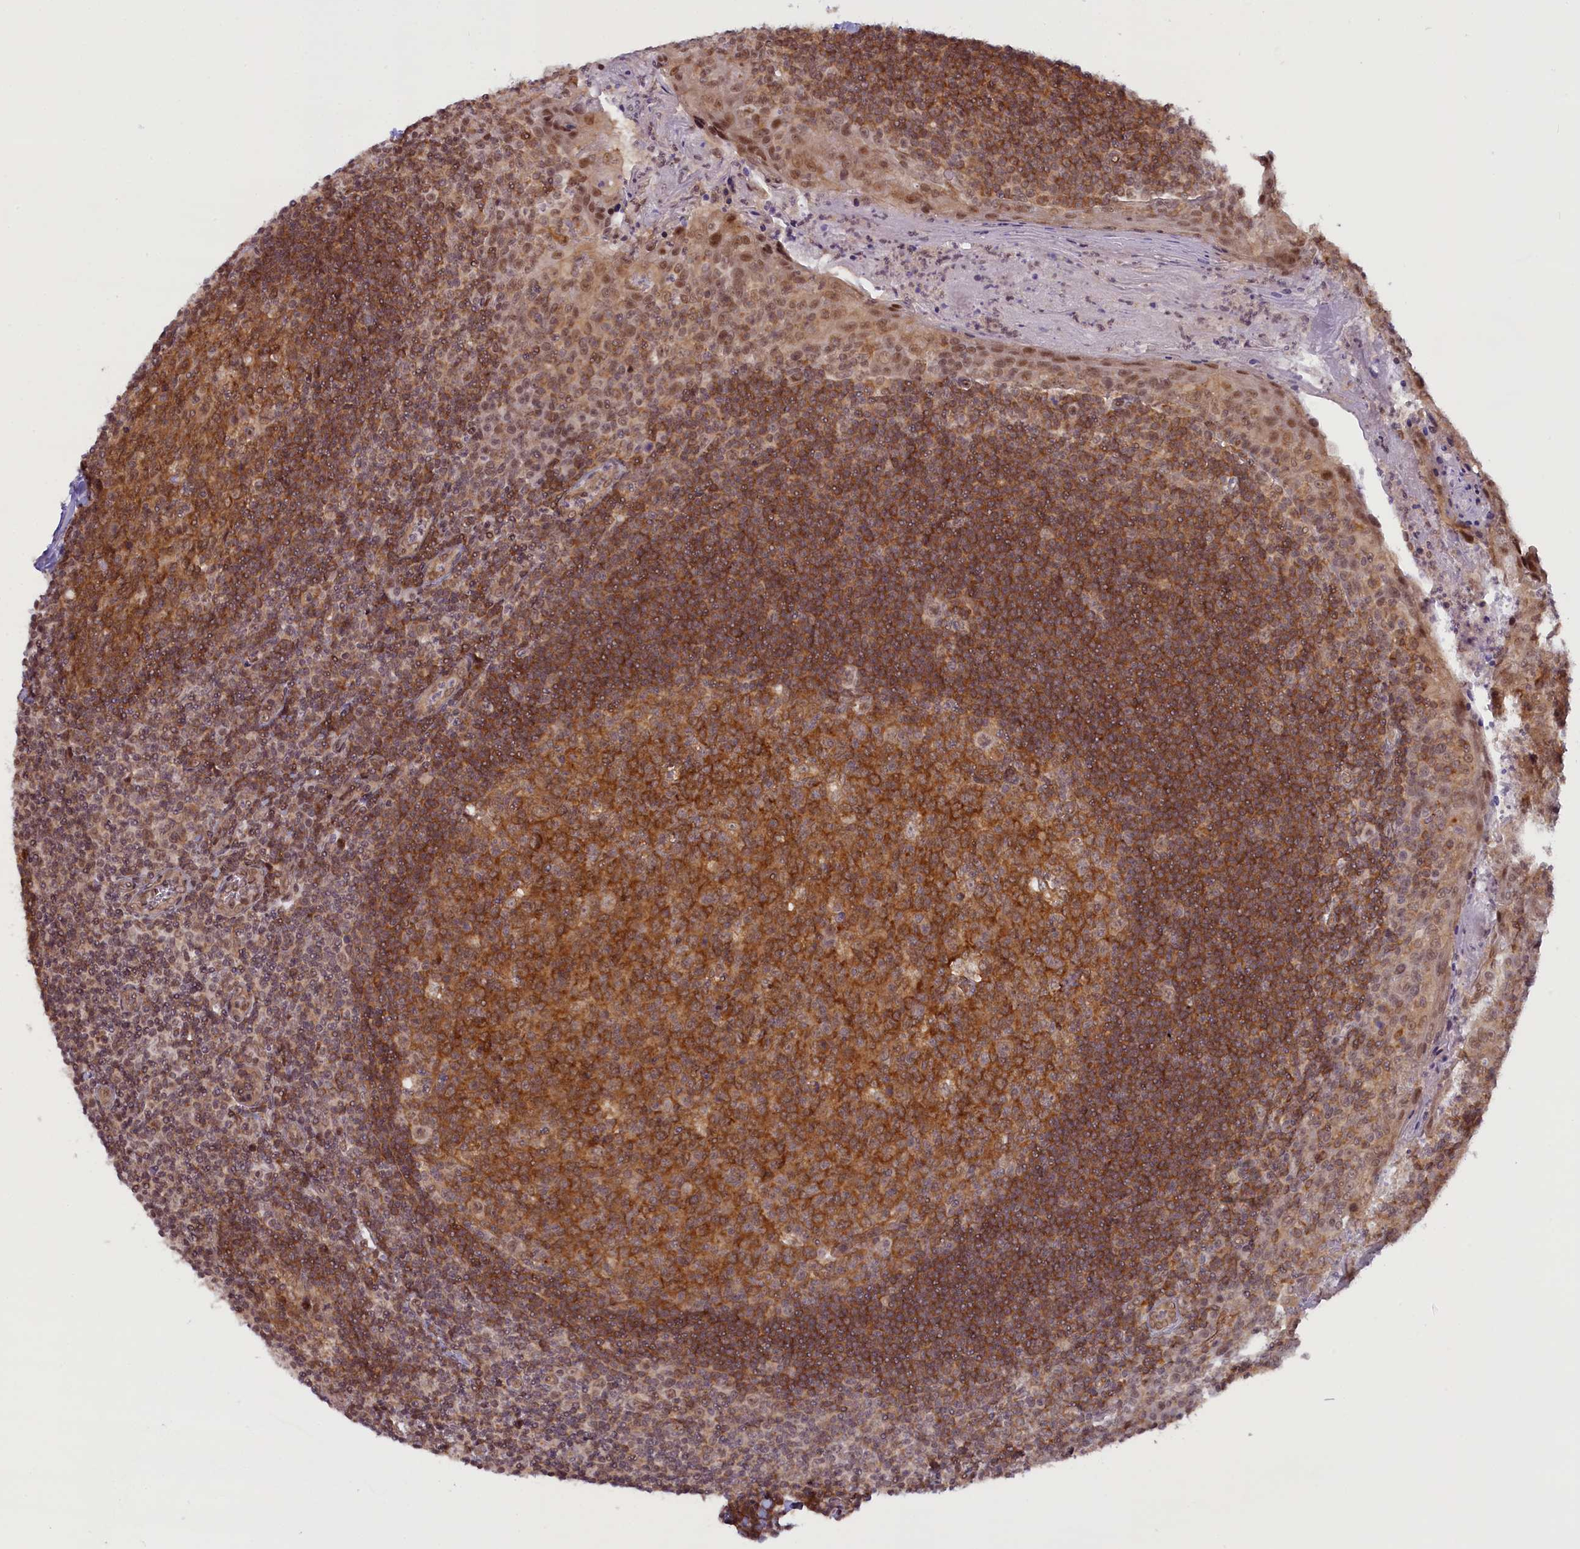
{"staining": {"intensity": "moderate", "quantity": ">75%", "location": "cytoplasmic/membranous"}, "tissue": "tonsil", "cell_type": "Germinal center cells", "image_type": "normal", "snomed": [{"axis": "morphology", "description": "Normal tissue, NOS"}, {"axis": "topography", "description": "Tonsil"}], "caption": "Moderate cytoplasmic/membranous positivity is appreciated in about >75% of germinal center cells in normal tonsil.", "gene": "FCHO1", "patient": {"sex": "male", "age": 27}}